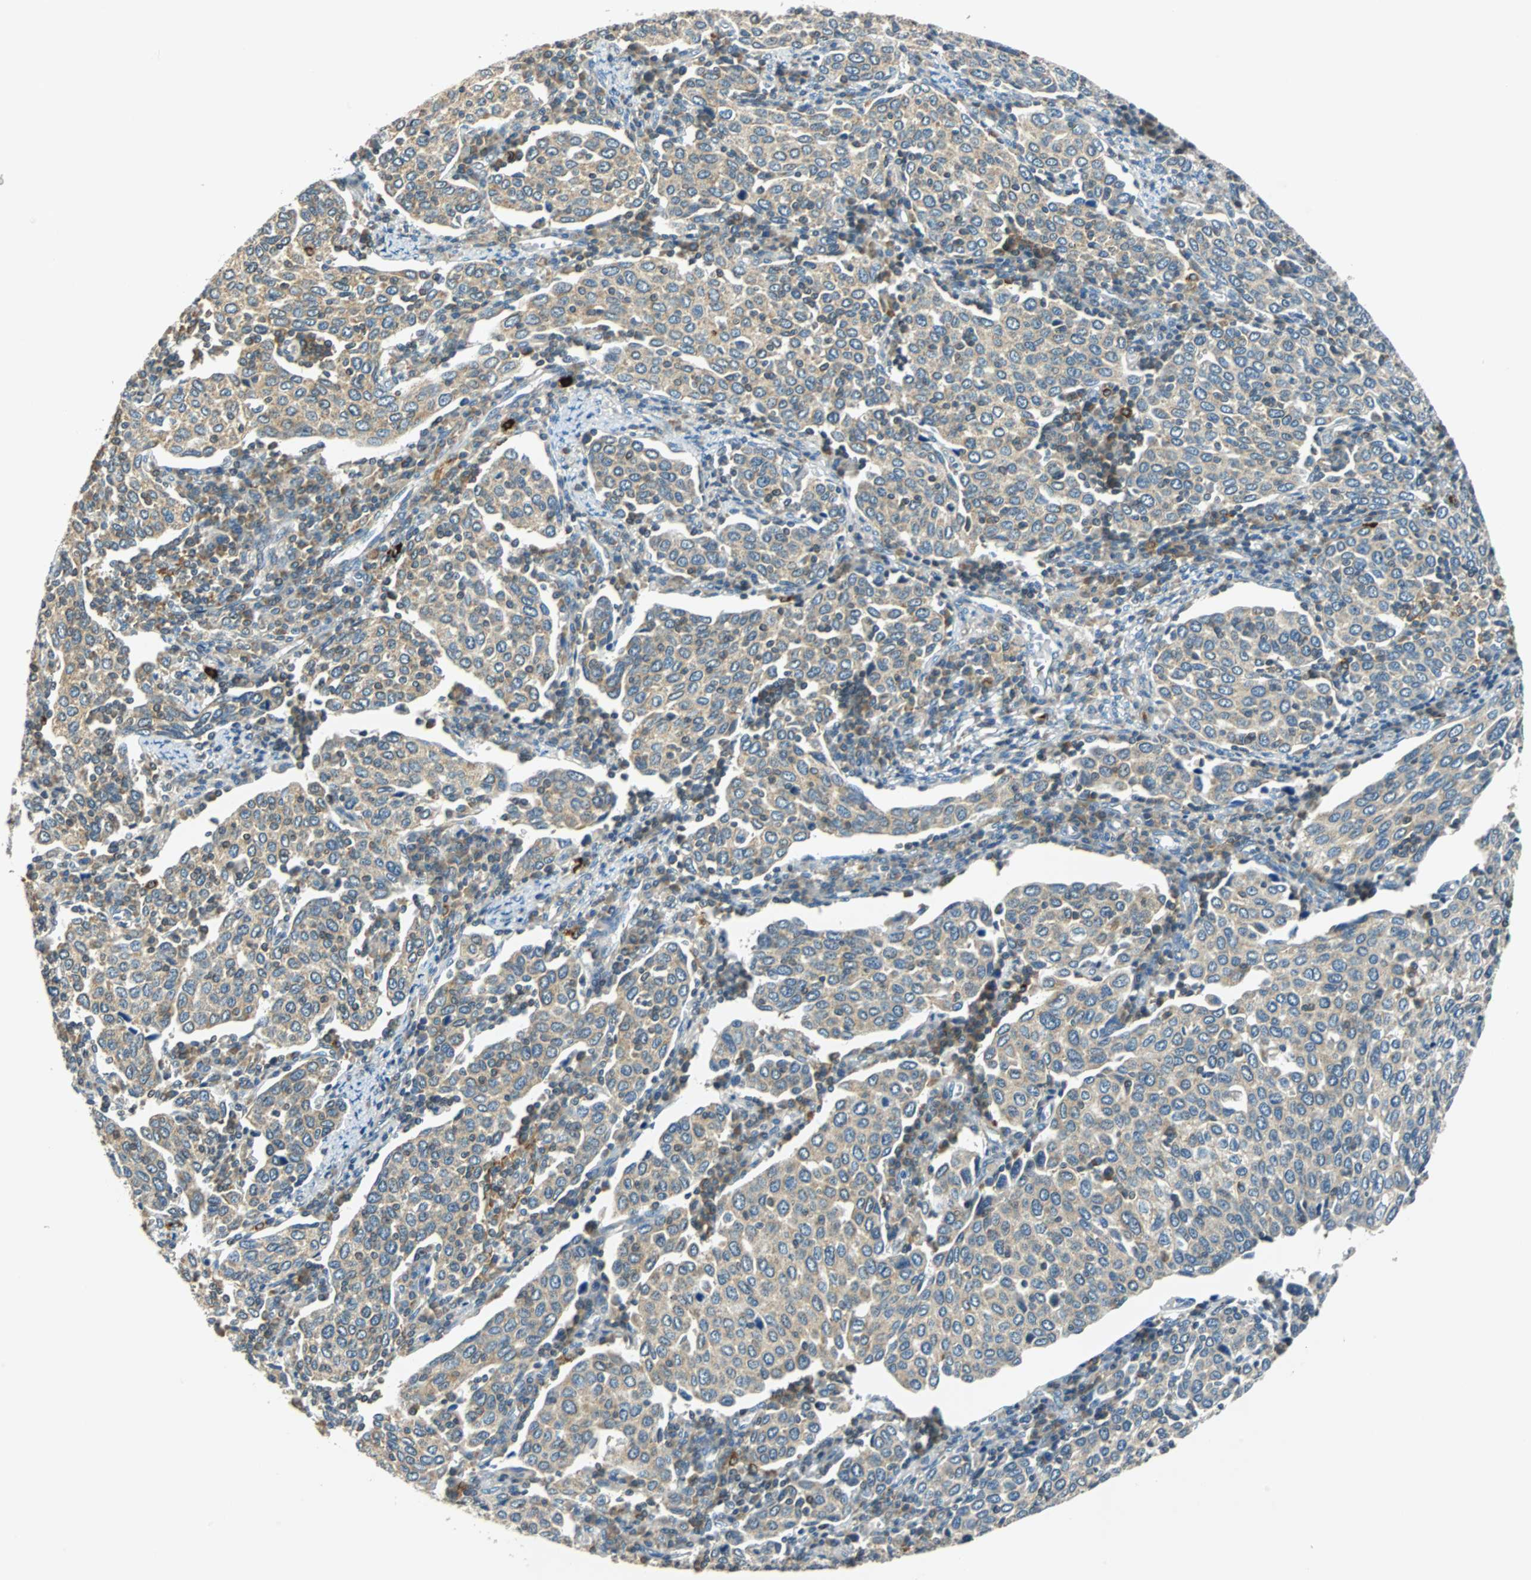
{"staining": {"intensity": "weak", "quantity": ">75%", "location": "cytoplasmic/membranous"}, "tissue": "cervical cancer", "cell_type": "Tumor cells", "image_type": "cancer", "snomed": [{"axis": "morphology", "description": "Squamous cell carcinoma, NOS"}, {"axis": "topography", "description": "Cervix"}], "caption": "Approximately >75% of tumor cells in human cervical cancer (squamous cell carcinoma) display weak cytoplasmic/membranous protein positivity as visualized by brown immunohistochemical staining.", "gene": "CPA3", "patient": {"sex": "female", "age": 40}}